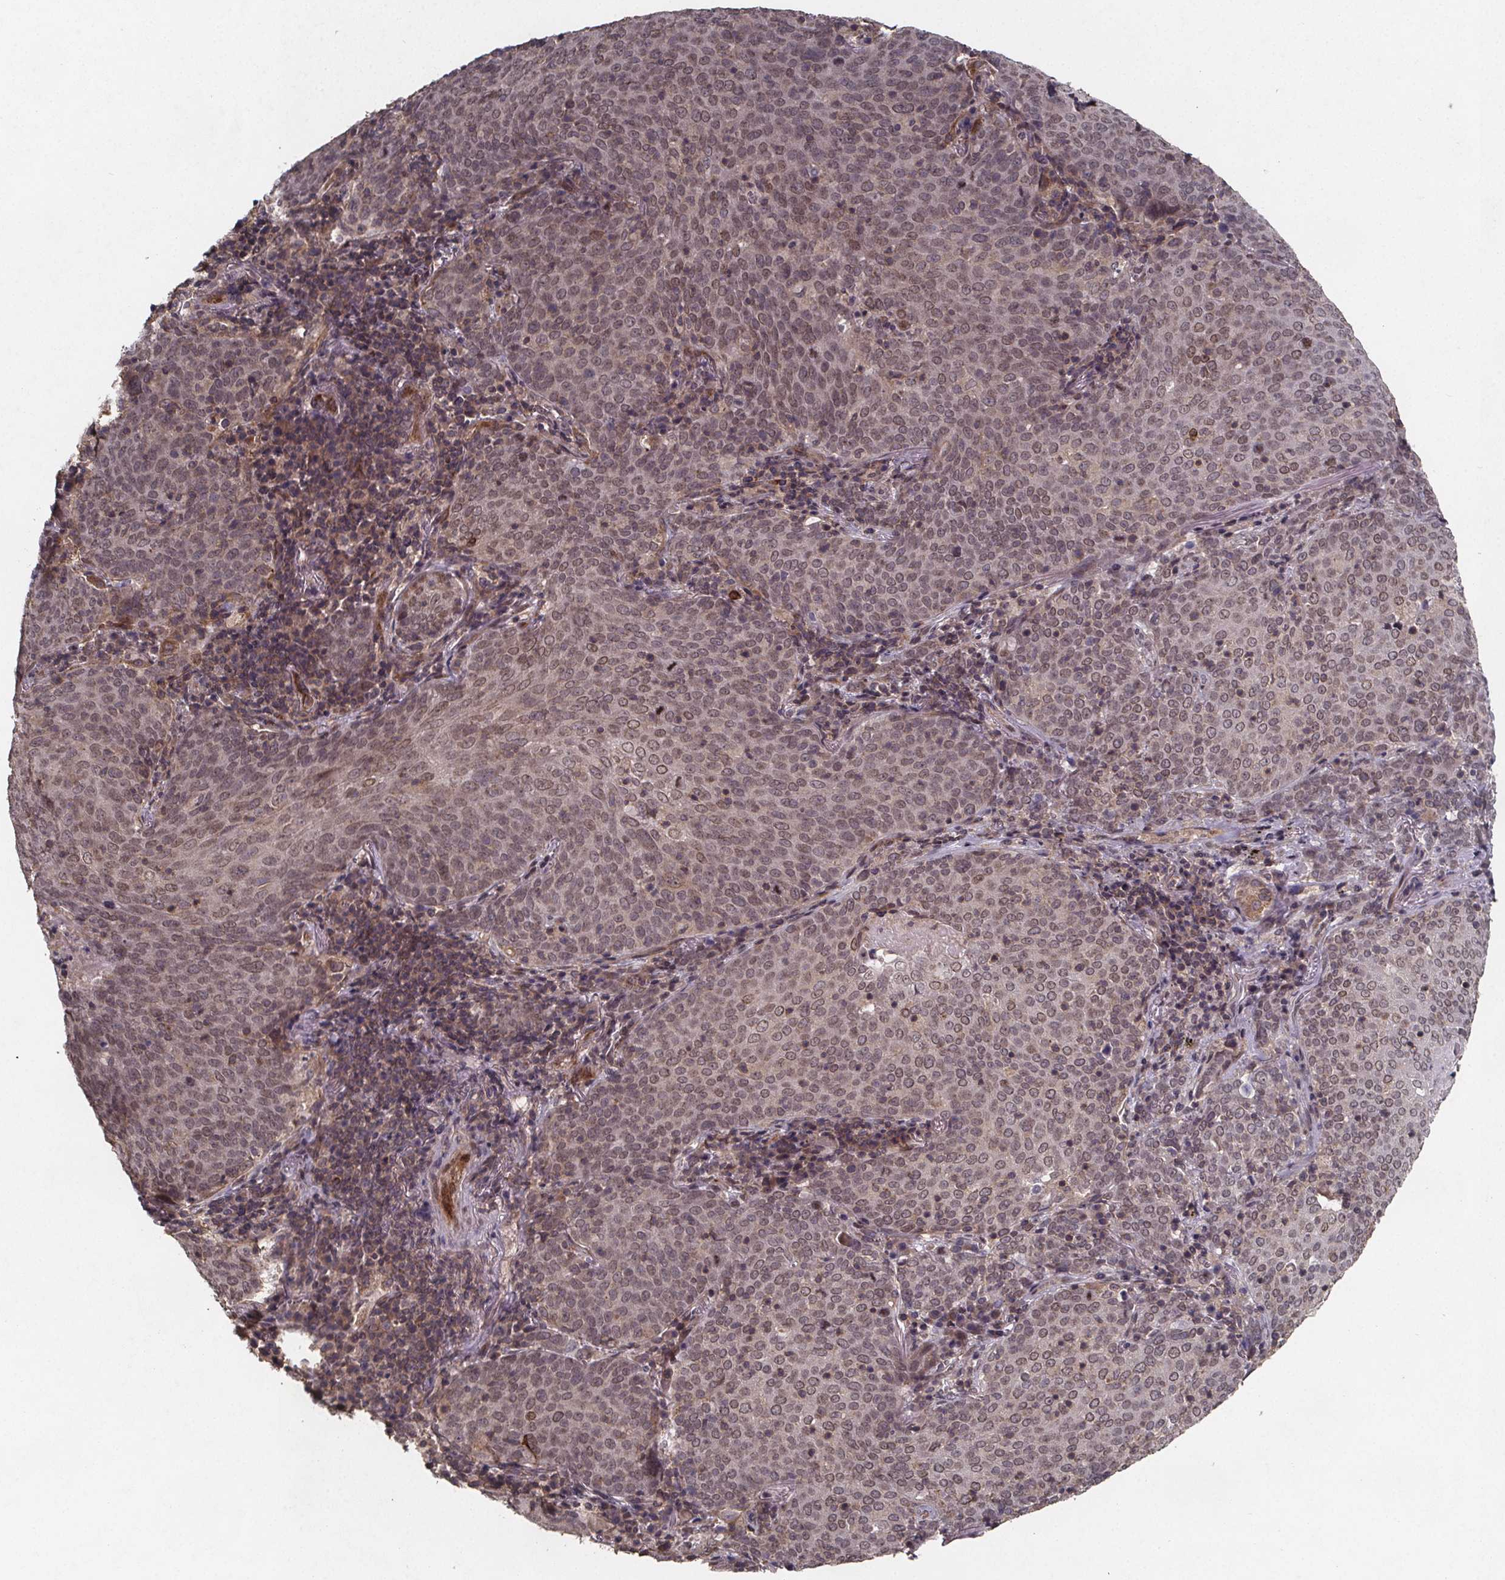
{"staining": {"intensity": "weak", "quantity": "25%-75%", "location": "nuclear"}, "tissue": "lung cancer", "cell_type": "Tumor cells", "image_type": "cancer", "snomed": [{"axis": "morphology", "description": "Squamous cell carcinoma, NOS"}, {"axis": "topography", "description": "Lung"}], "caption": "Immunohistochemistry (IHC) (DAB) staining of human lung squamous cell carcinoma displays weak nuclear protein positivity in approximately 25%-75% of tumor cells.", "gene": "PIERCE2", "patient": {"sex": "male", "age": 82}}